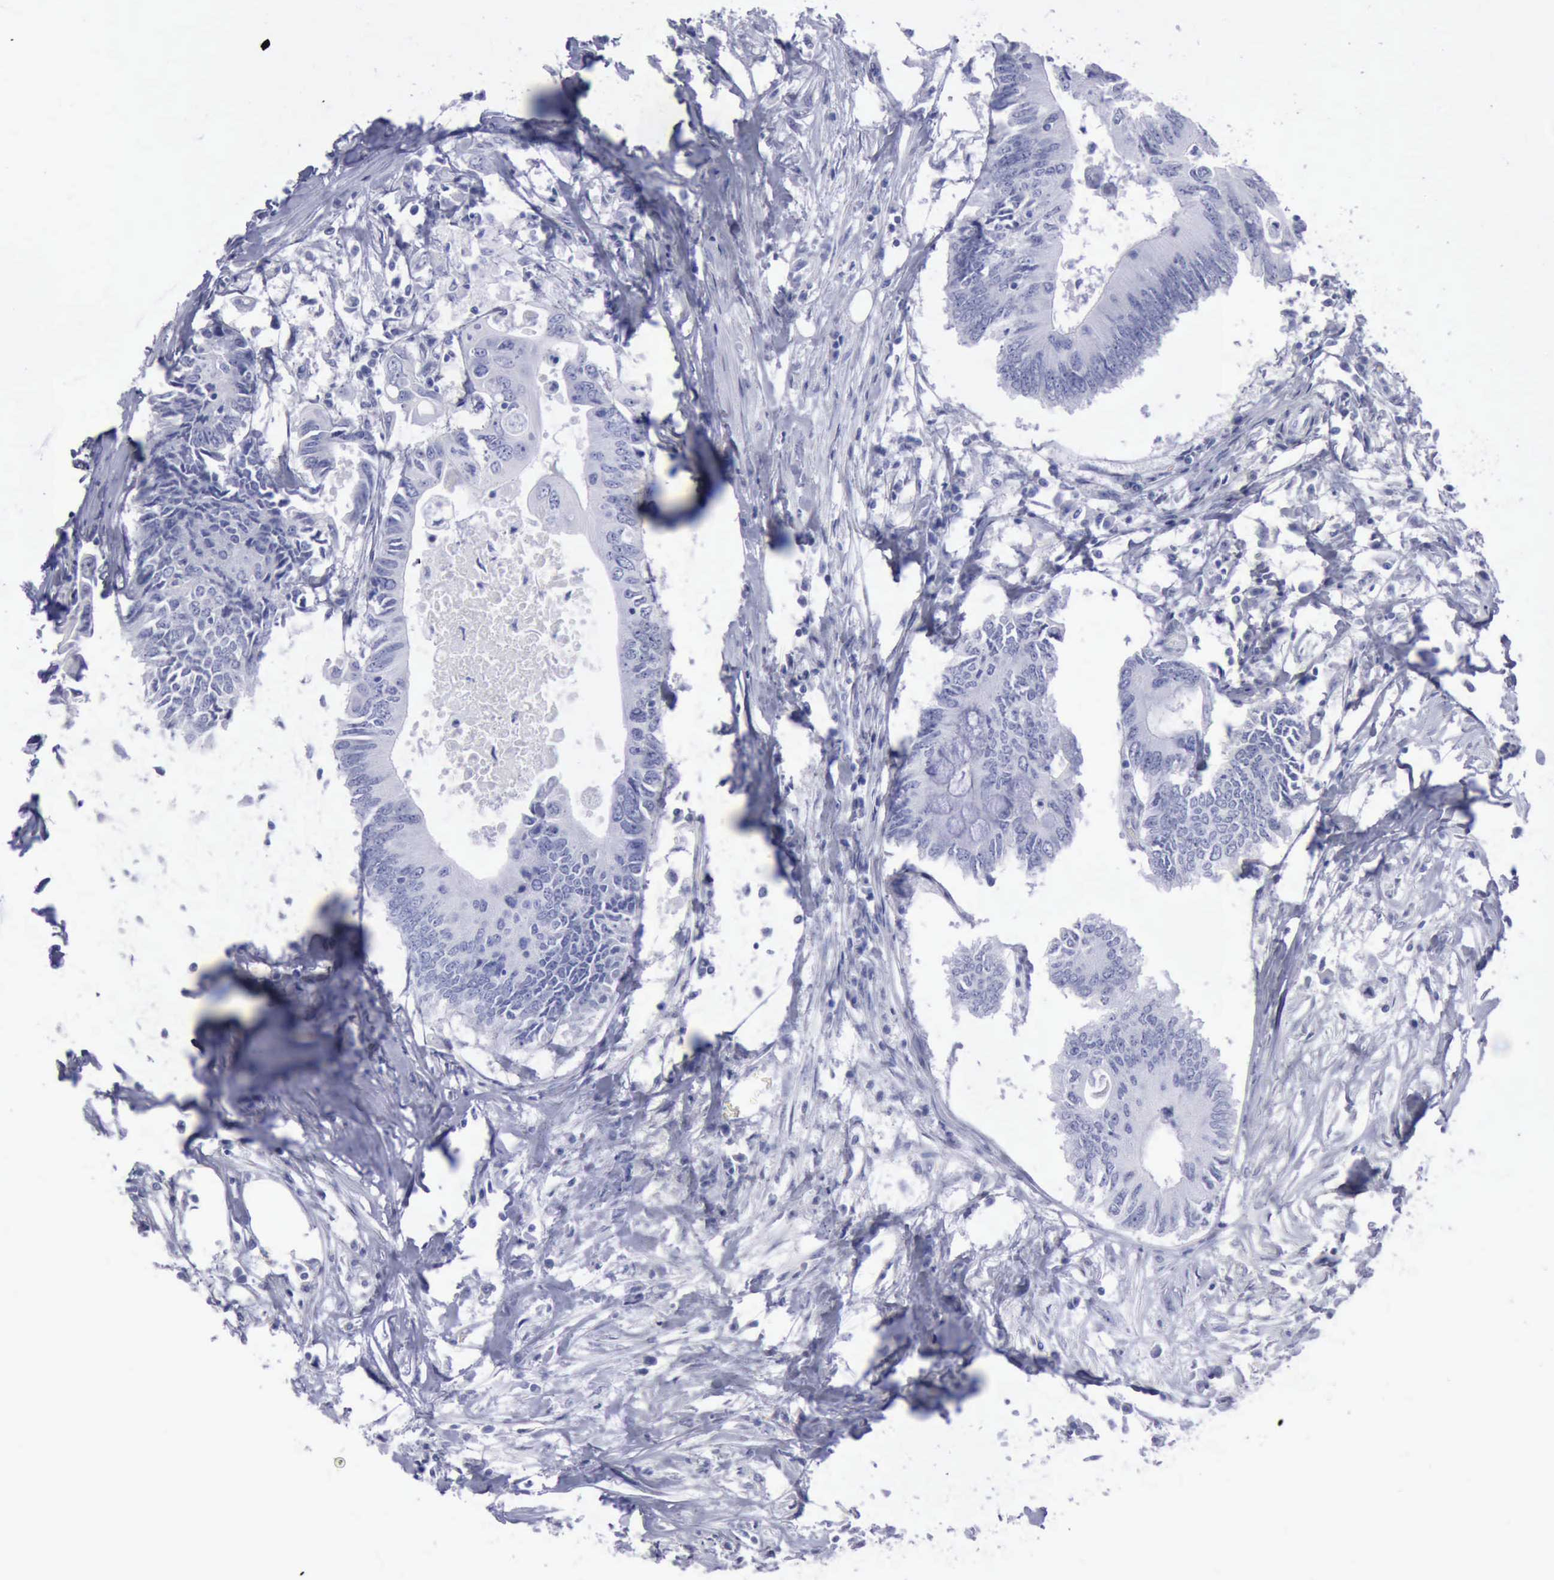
{"staining": {"intensity": "negative", "quantity": "none", "location": "none"}, "tissue": "colorectal cancer", "cell_type": "Tumor cells", "image_type": "cancer", "snomed": [{"axis": "morphology", "description": "Adenocarcinoma, NOS"}, {"axis": "topography", "description": "Colon"}], "caption": "Tumor cells are negative for protein expression in human colorectal adenocarcinoma. Nuclei are stained in blue.", "gene": "KRT13", "patient": {"sex": "male", "age": 71}}